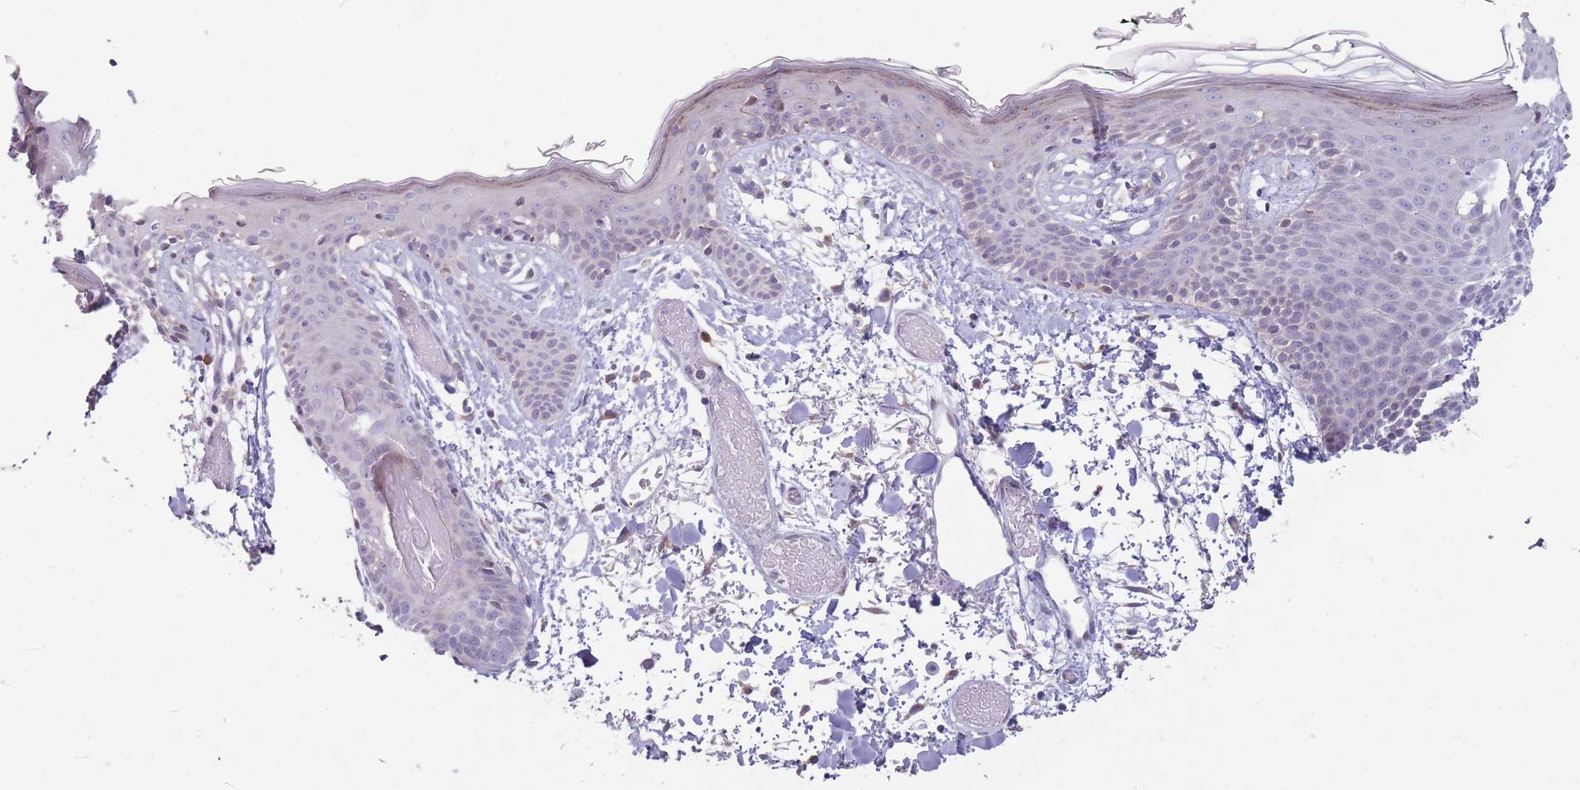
{"staining": {"intensity": "negative", "quantity": "none", "location": "none"}, "tissue": "skin", "cell_type": "Fibroblasts", "image_type": "normal", "snomed": [{"axis": "morphology", "description": "Normal tissue, NOS"}, {"axis": "topography", "description": "Skin"}], "caption": "Image shows no protein staining in fibroblasts of normal skin. (DAB (3,3'-diaminobenzidine) IHC with hematoxylin counter stain).", "gene": "TRAPPC5", "patient": {"sex": "male", "age": 79}}